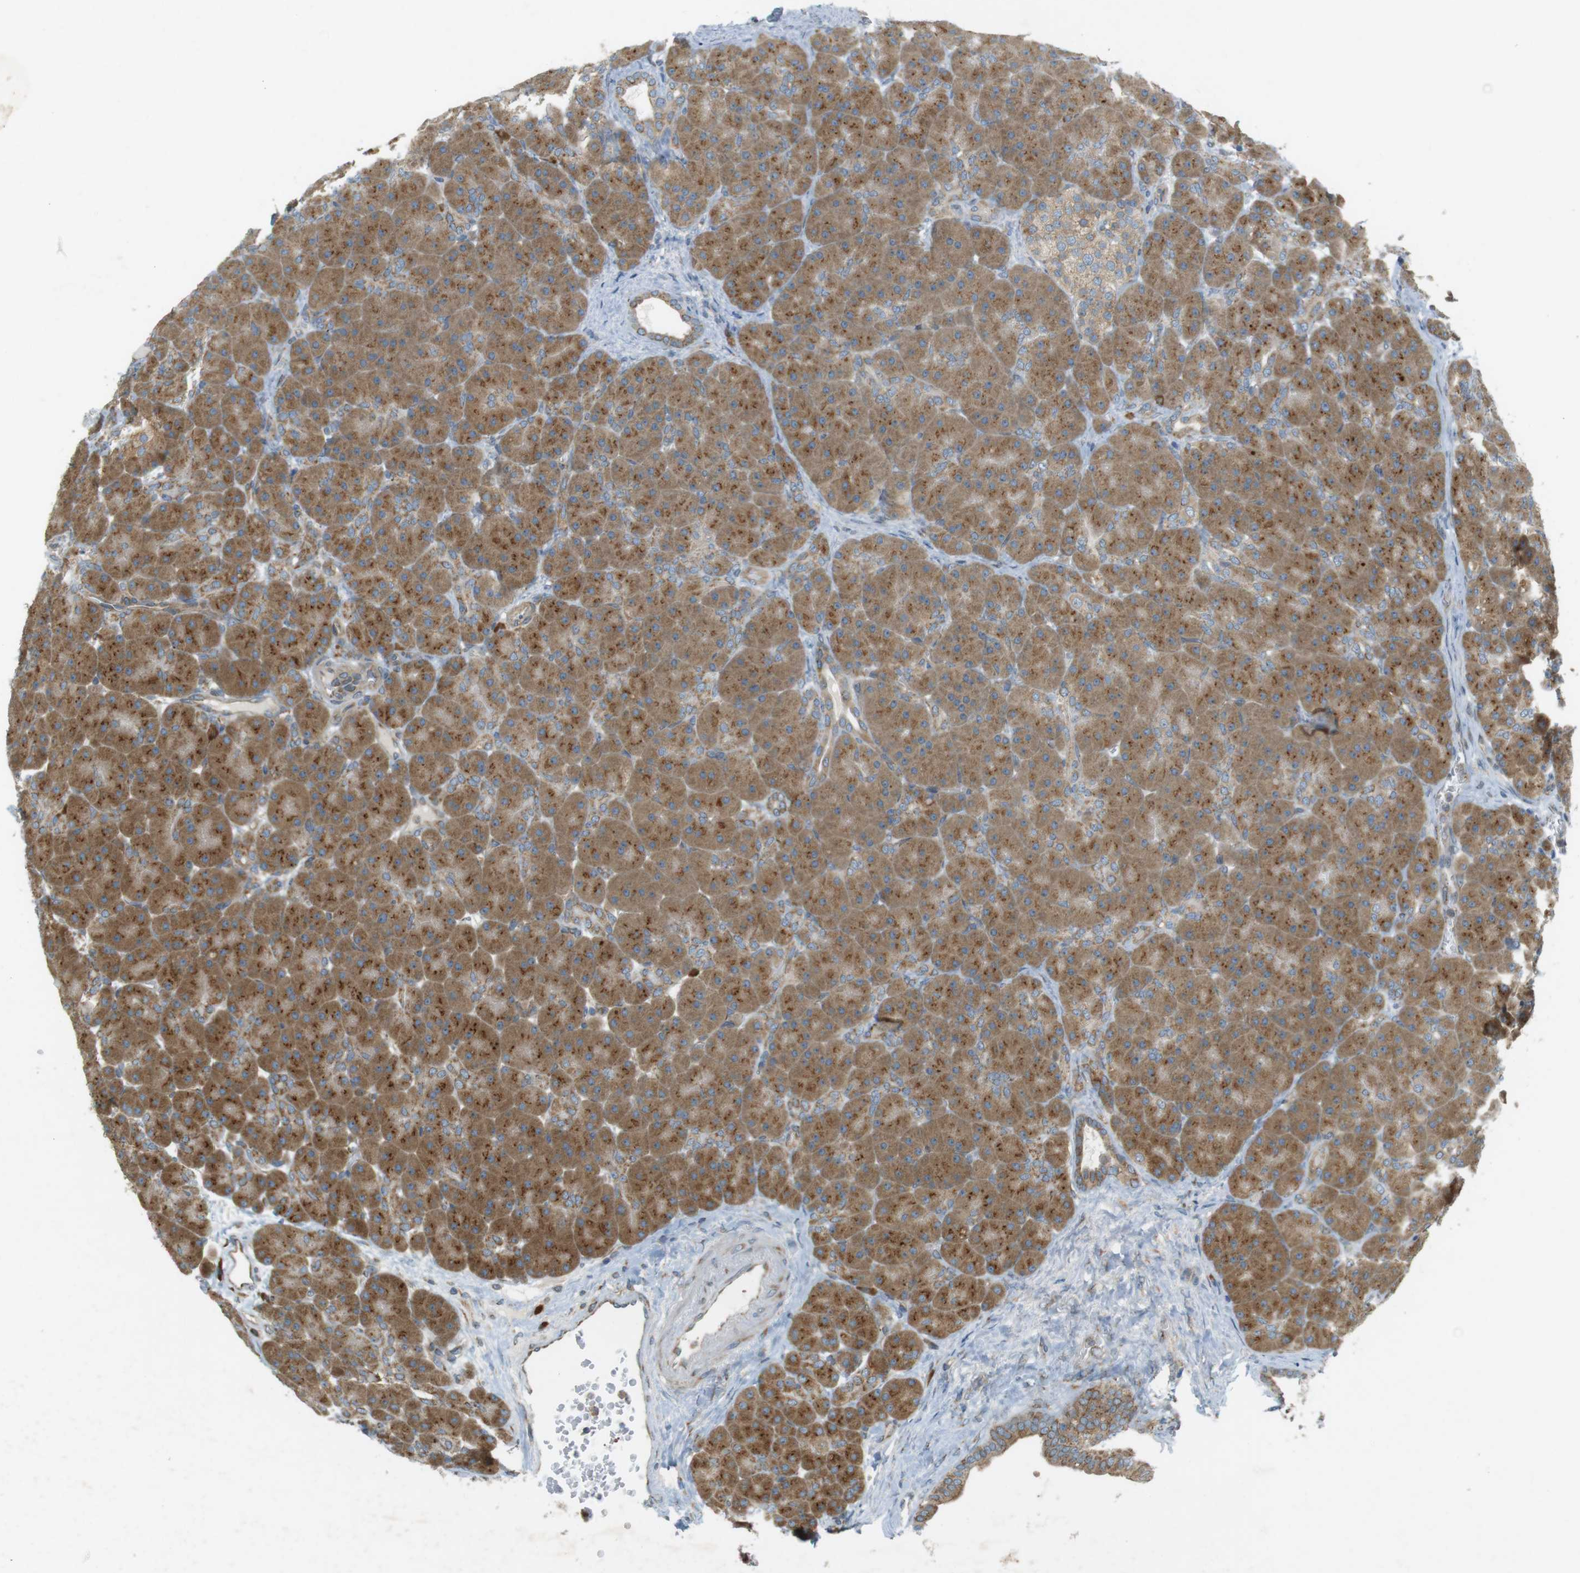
{"staining": {"intensity": "moderate", "quantity": ">75%", "location": "cytoplasmic/membranous"}, "tissue": "pancreas", "cell_type": "Exocrine glandular cells", "image_type": "normal", "snomed": [{"axis": "morphology", "description": "Normal tissue, NOS"}, {"axis": "topography", "description": "Pancreas"}], "caption": "Normal pancreas shows moderate cytoplasmic/membranous staining in about >75% of exocrine glandular cells.", "gene": "SLC41A1", "patient": {"sex": "male", "age": 66}}